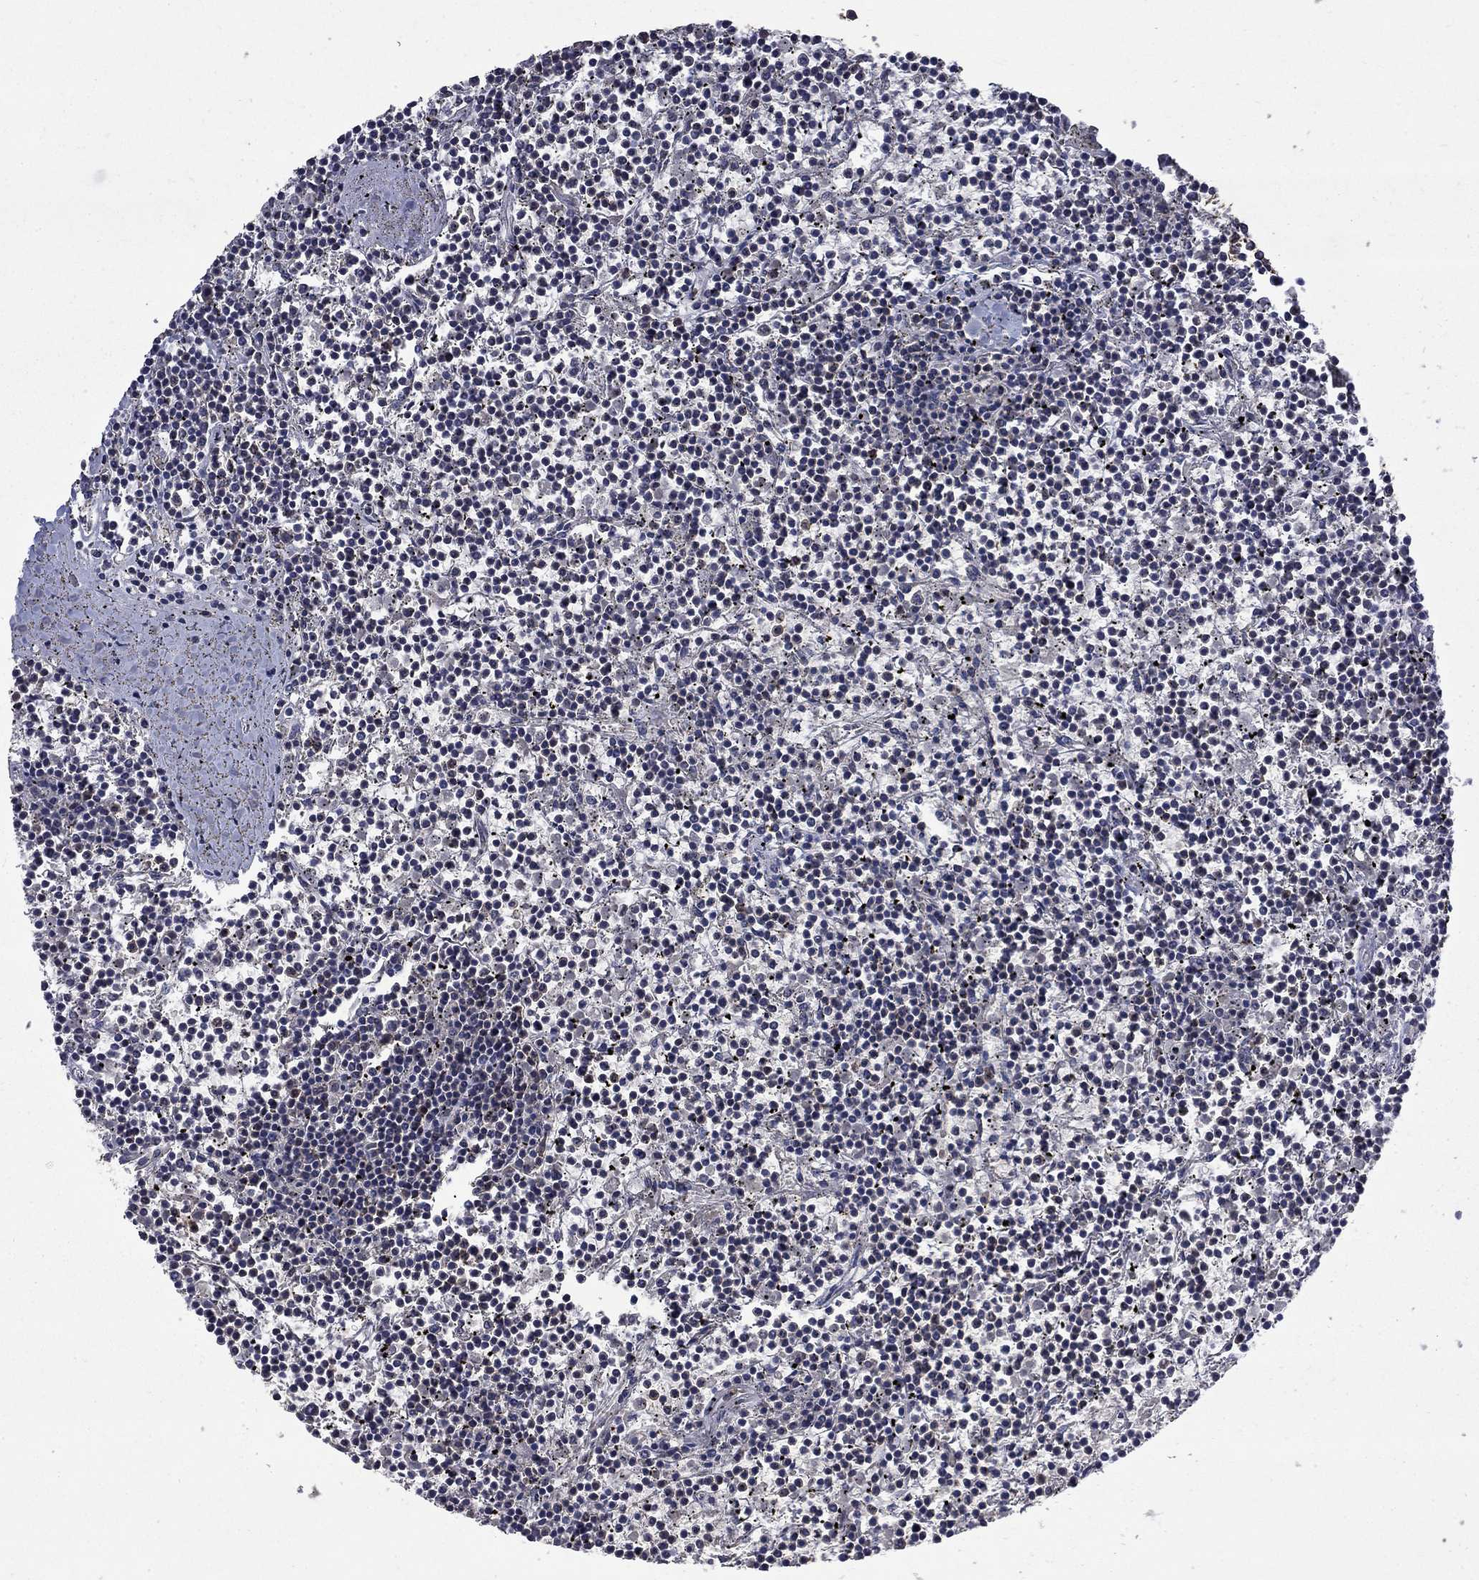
{"staining": {"intensity": "negative", "quantity": "none", "location": "none"}, "tissue": "lymphoma", "cell_type": "Tumor cells", "image_type": "cancer", "snomed": [{"axis": "morphology", "description": "Malignant lymphoma, non-Hodgkin's type, Low grade"}, {"axis": "topography", "description": "Spleen"}], "caption": "The micrograph displays no staining of tumor cells in malignant lymphoma, non-Hodgkin's type (low-grade). (Immunohistochemistry (ihc), brightfield microscopy, high magnification).", "gene": "HSPA12A", "patient": {"sex": "female", "age": 19}}